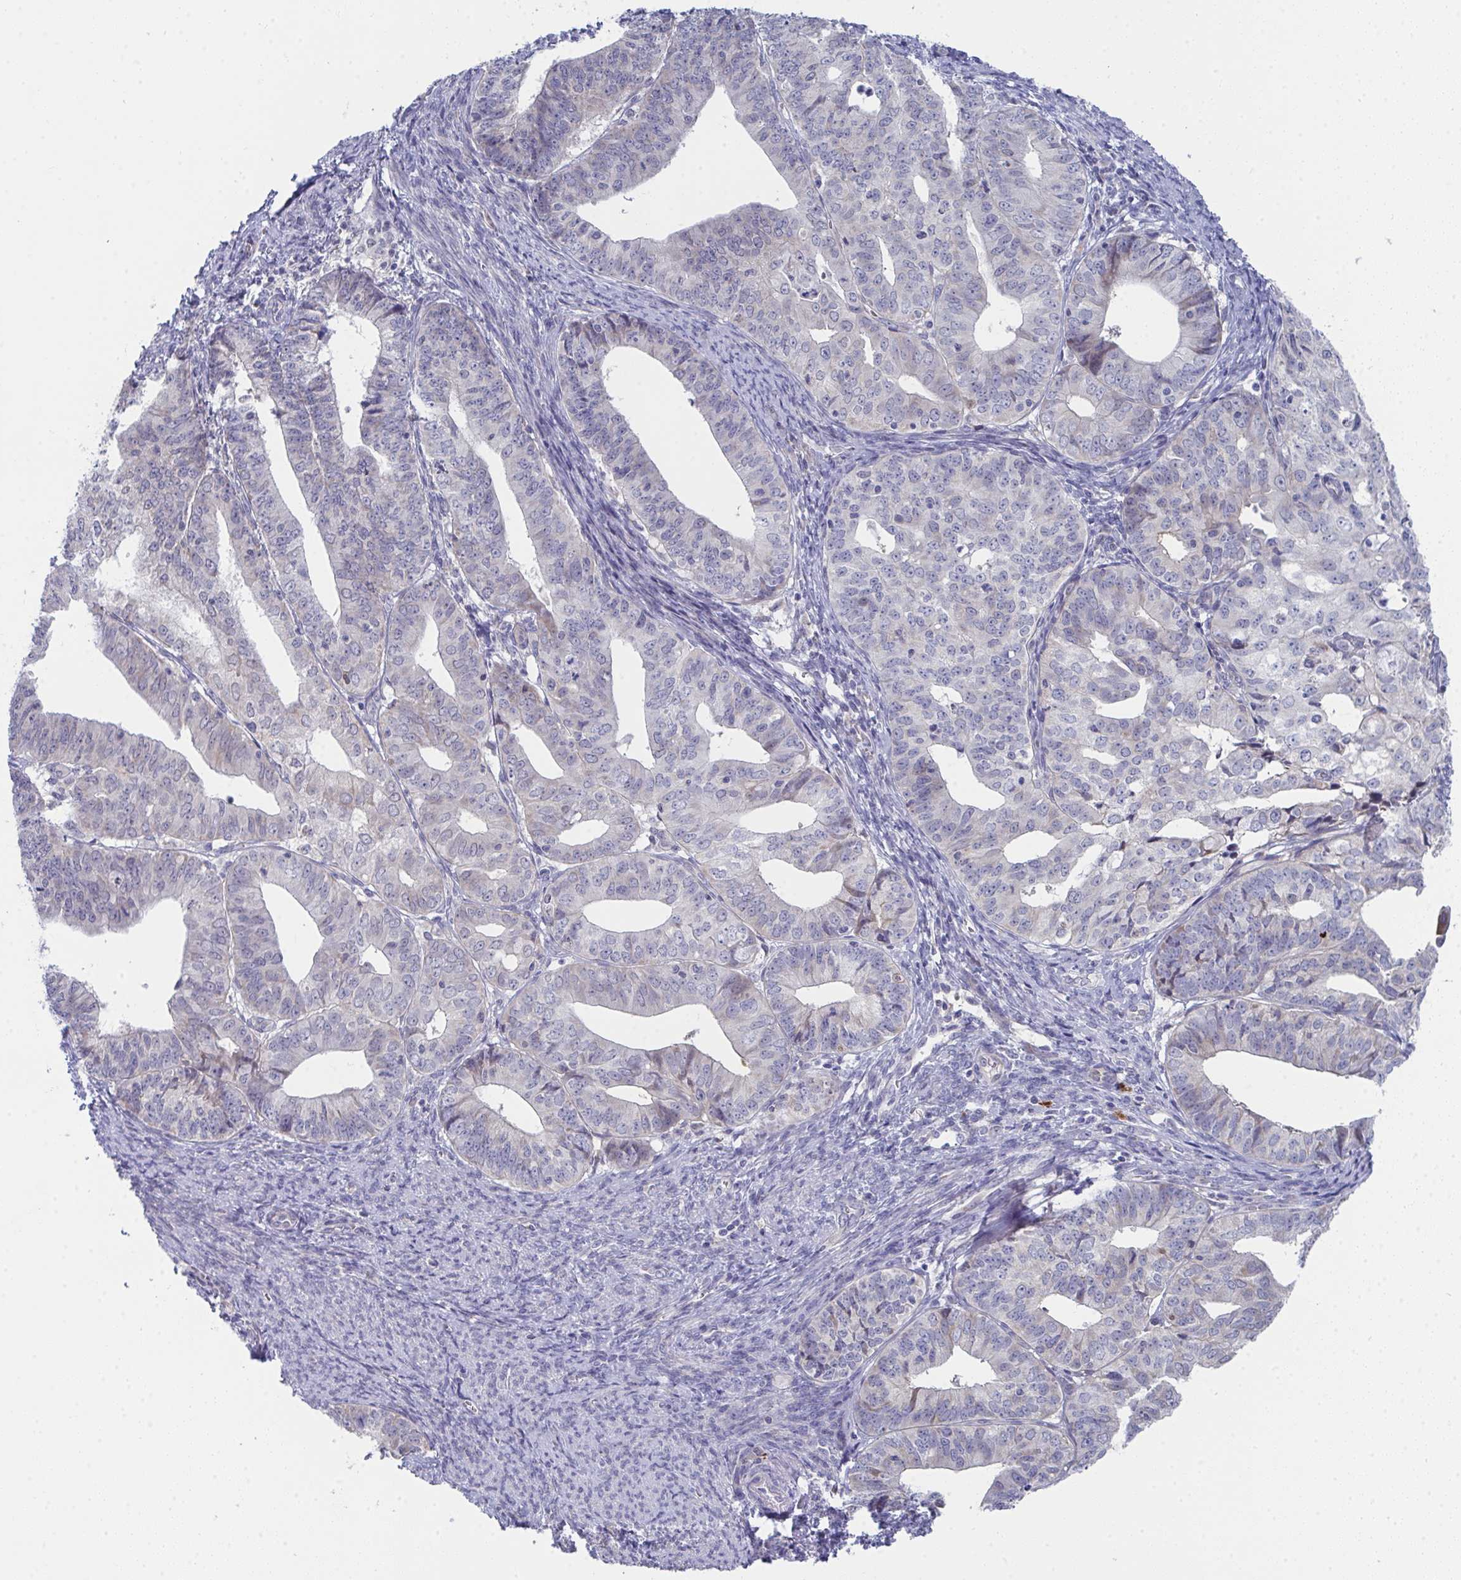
{"staining": {"intensity": "weak", "quantity": "<25%", "location": "cytoplasmic/membranous"}, "tissue": "endometrial cancer", "cell_type": "Tumor cells", "image_type": "cancer", "snomed": [{"axis": "morphology", "description": "Adenocarcinoma, NOS"}, {"axis": "topography", "description": "Endometrium"}], "caption": "This is a micrograph of immunohistochemistry staining of endometrial cancer (adenocarcinoma), which shows no expression in tumor cells.", "gene": "VWDE", "patient": {"sex": "female", "age": 56}}